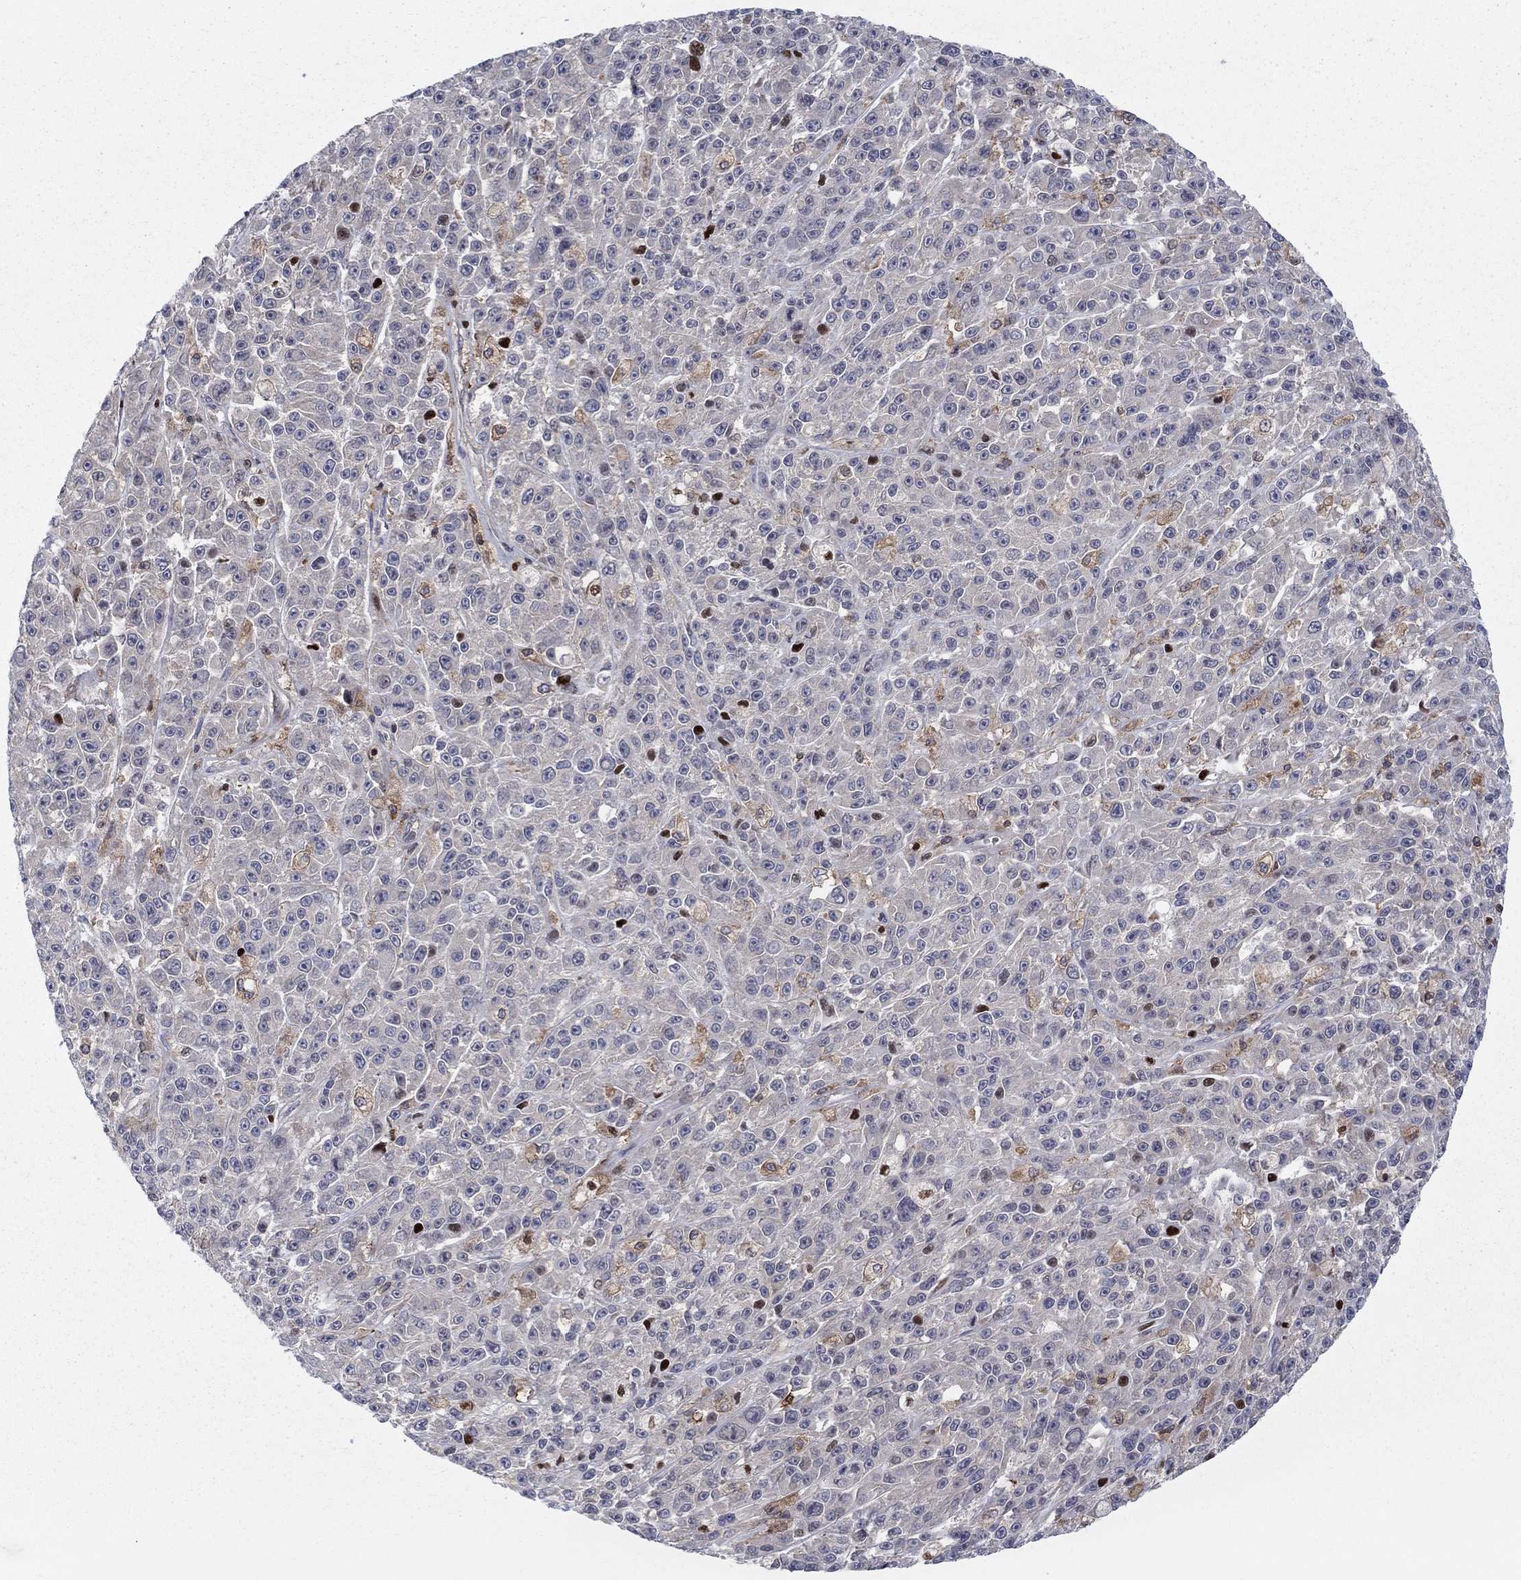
{"staining": {"intensity": "negative", "quantity": "none", "location": "none"}, "tissue": "melanoma", "cell_type": "Tumor cells", "image_type": "cancer", "snomed": [{"axis": "morphology", "description": "Malignant melanoma, NOS"}, {"axis": "topography", "description": "Skin"}], "caption": "The photomicrograph shows no significant staining in tumor cells of malignant melanoma.", "gene": "ZNHIT3", "patient": {"sex": "female", "age": 58}}